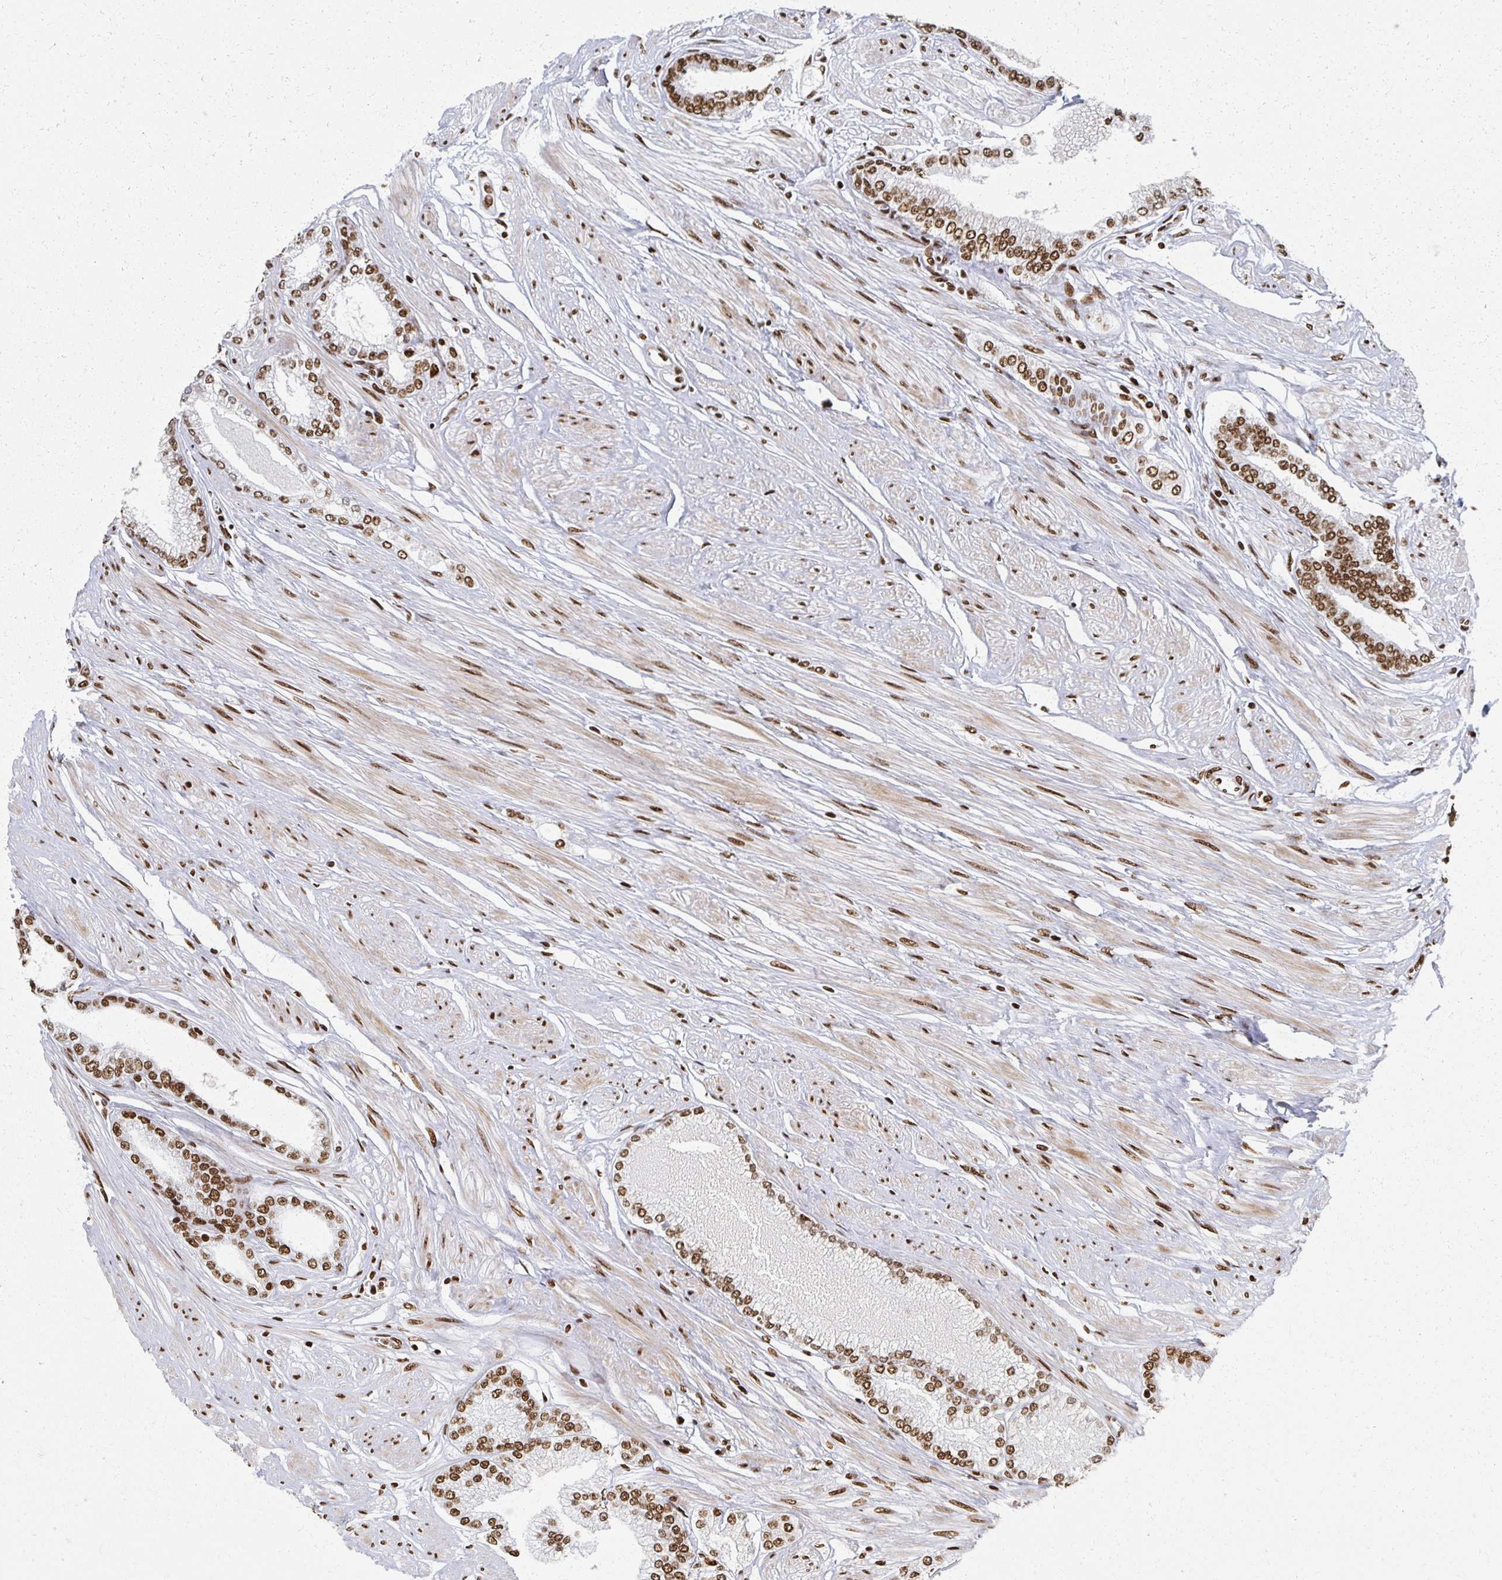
{"staining": {"intensity": "strong", "quantity": ">75%", "location": "nuclear"}, "tissue": "prostate cancer", "cell_type": "Tumor cells", "image_type": "cancer", "snomed": [{"axis": "morphology", "description": "Adenocarcinoma, Low grade"}, {"axis": "topography", "description": "Prostate"}], "caption": "Immunohistochemistry (IHC) image of neoplastic tissue: human prostate cancer (low-grade adenocarcinoma) stained using IHC exhibits high levels of strong protein expression localized specifically in the nuclear of tumor cells, appearing as a nuclear brown color.", "gene": "RBBP7", "patient": {"sex": "male", "age": 55}}